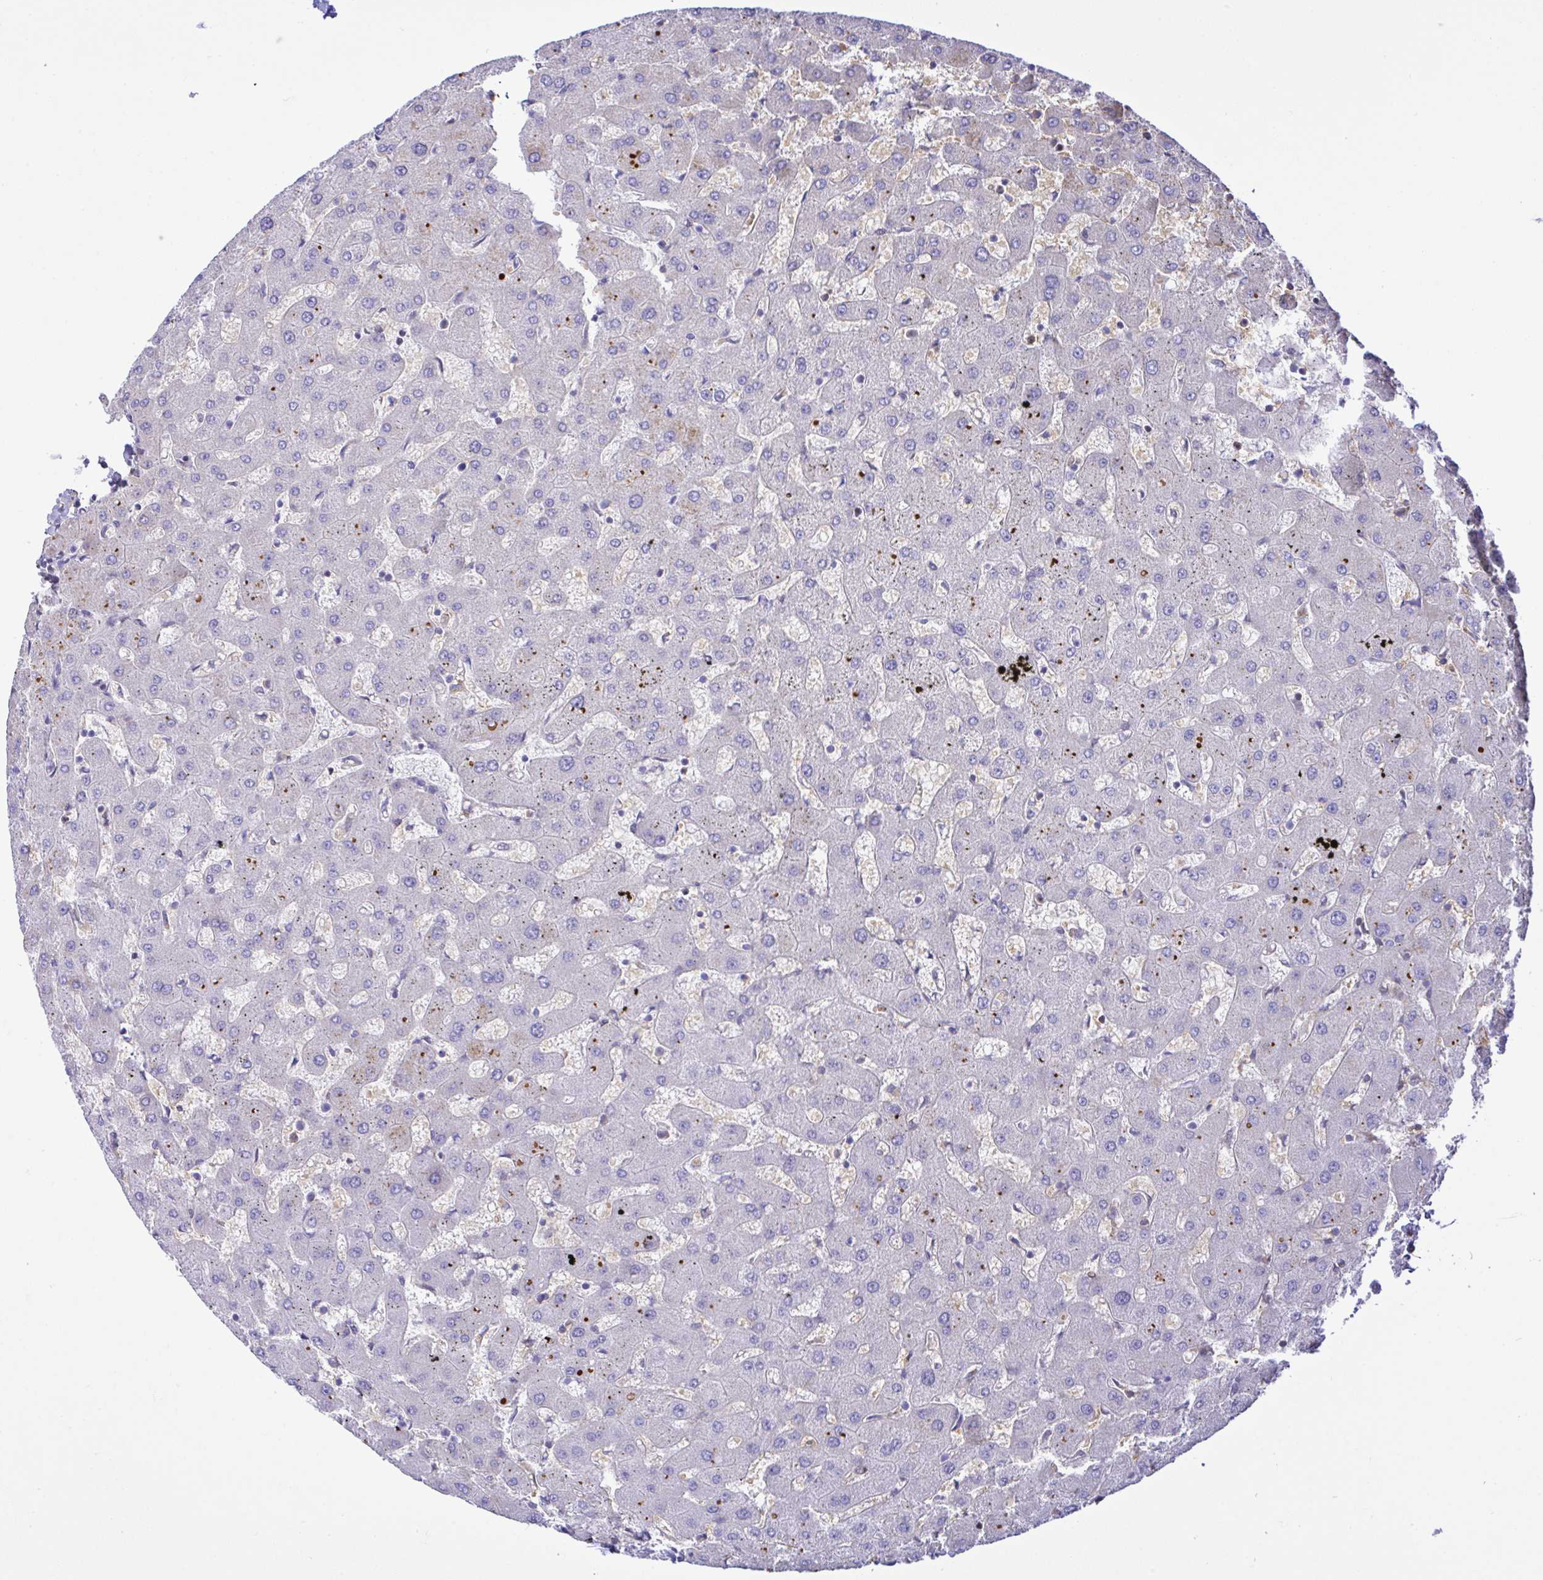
{"staining": {"intensity": "negative", "quantity": "none", "location": "none"}, "tissue": "liver", "cell_type": "Cholangiocytes", "image_type": "normal", "snomed": [{"axis": "morphology", "description": "Normal tissue, NOS"}, {"axis": "topography", "description": "Liver"}], "caption": "Immunohistochemical staining of benign liver shows no significant positivity in cholangiocytes. Nuclei are stained in blue.", "gene": "ZNF221", "patient": {"sex": "female", "age": 63}}